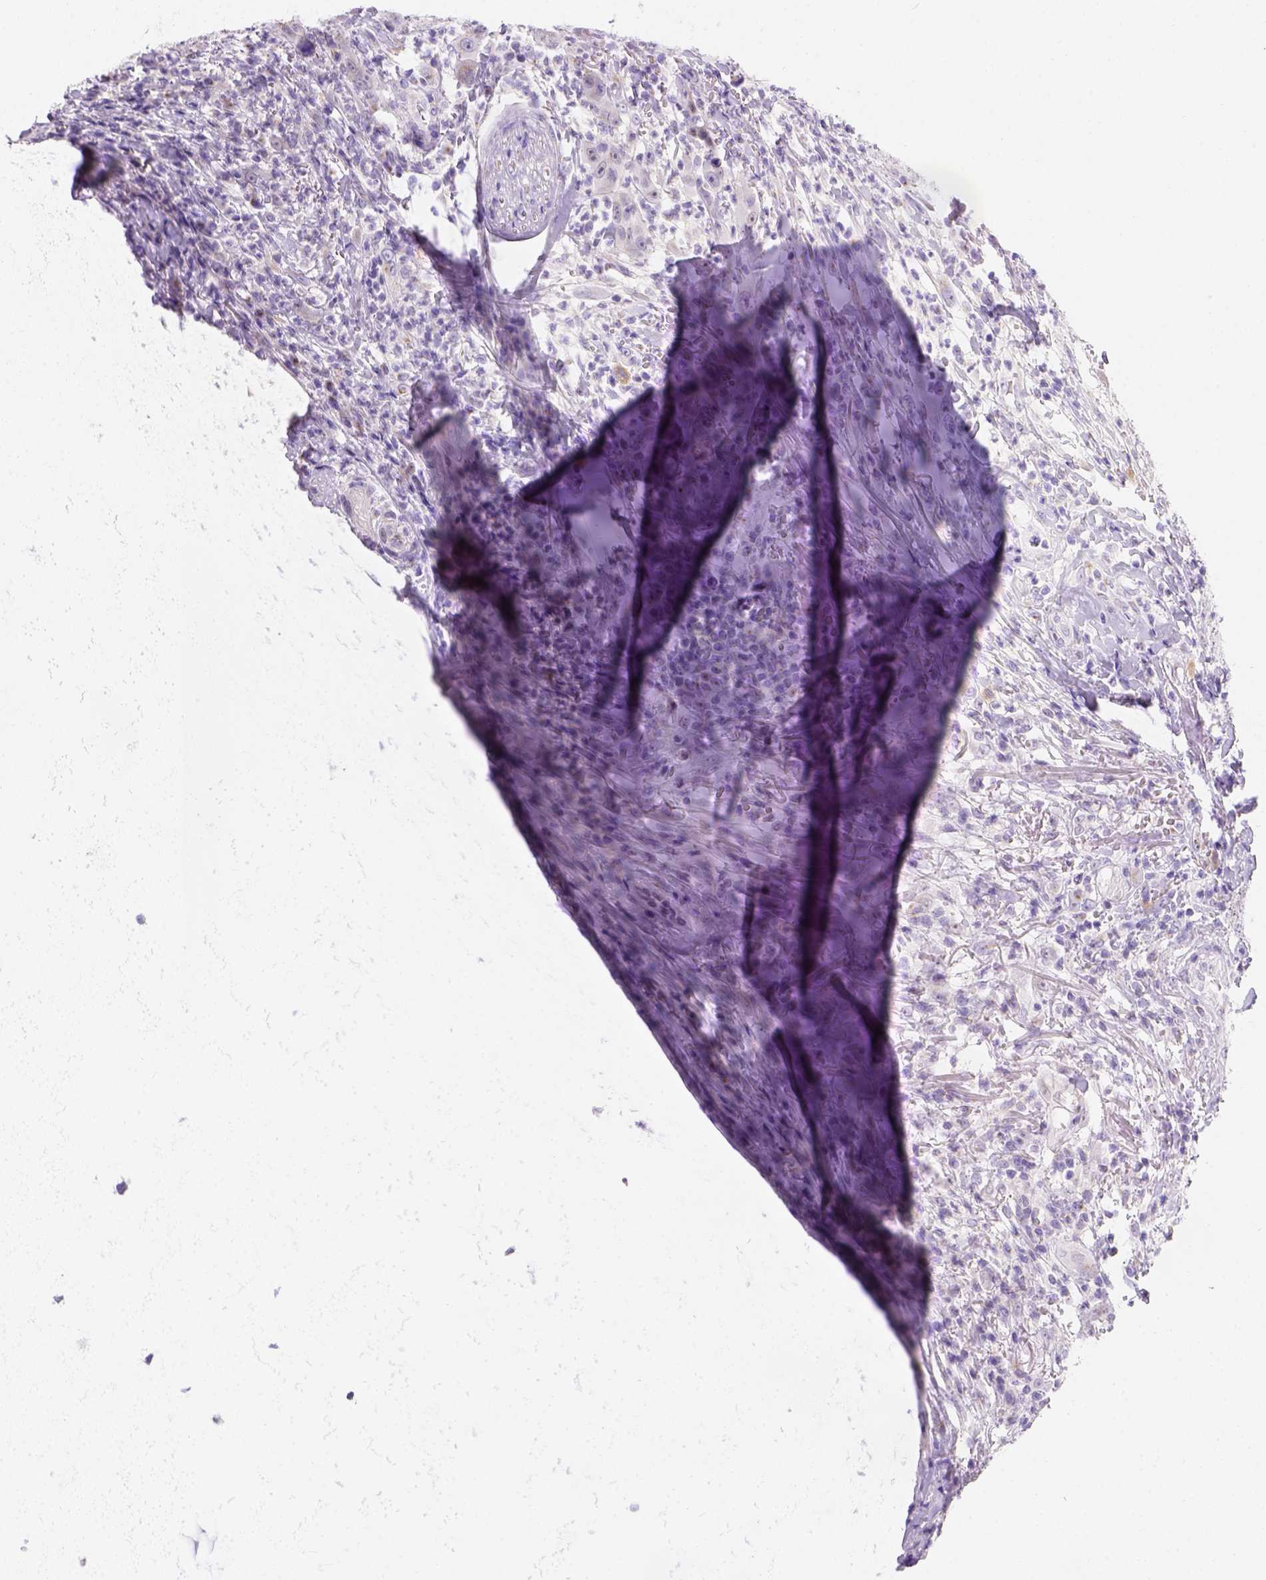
{"staining": {"intensity": "weak", "quantity": ">75%", "location": "cytoplasmic/membranous"}, "tissue": "head and neck cancer", "cell_type": "Tumor cells", "image_type": "cancer", "snomed": [{"axis": "morphology", "description": "Squamous cell carcinoma, NOS"}, {"axis": "topography", "description": "Skin"}, {"axis": "topography", "description": "Head-Neck"}], "caption": "Immunohistochemical staining of human head and neck squamous cell carcinoma shows low levels of weak cytoplasmic/membranous expression in about >75% of tumor cells.", "gene": "PHF7", "patient": {"sex": "male", "age": 80}}